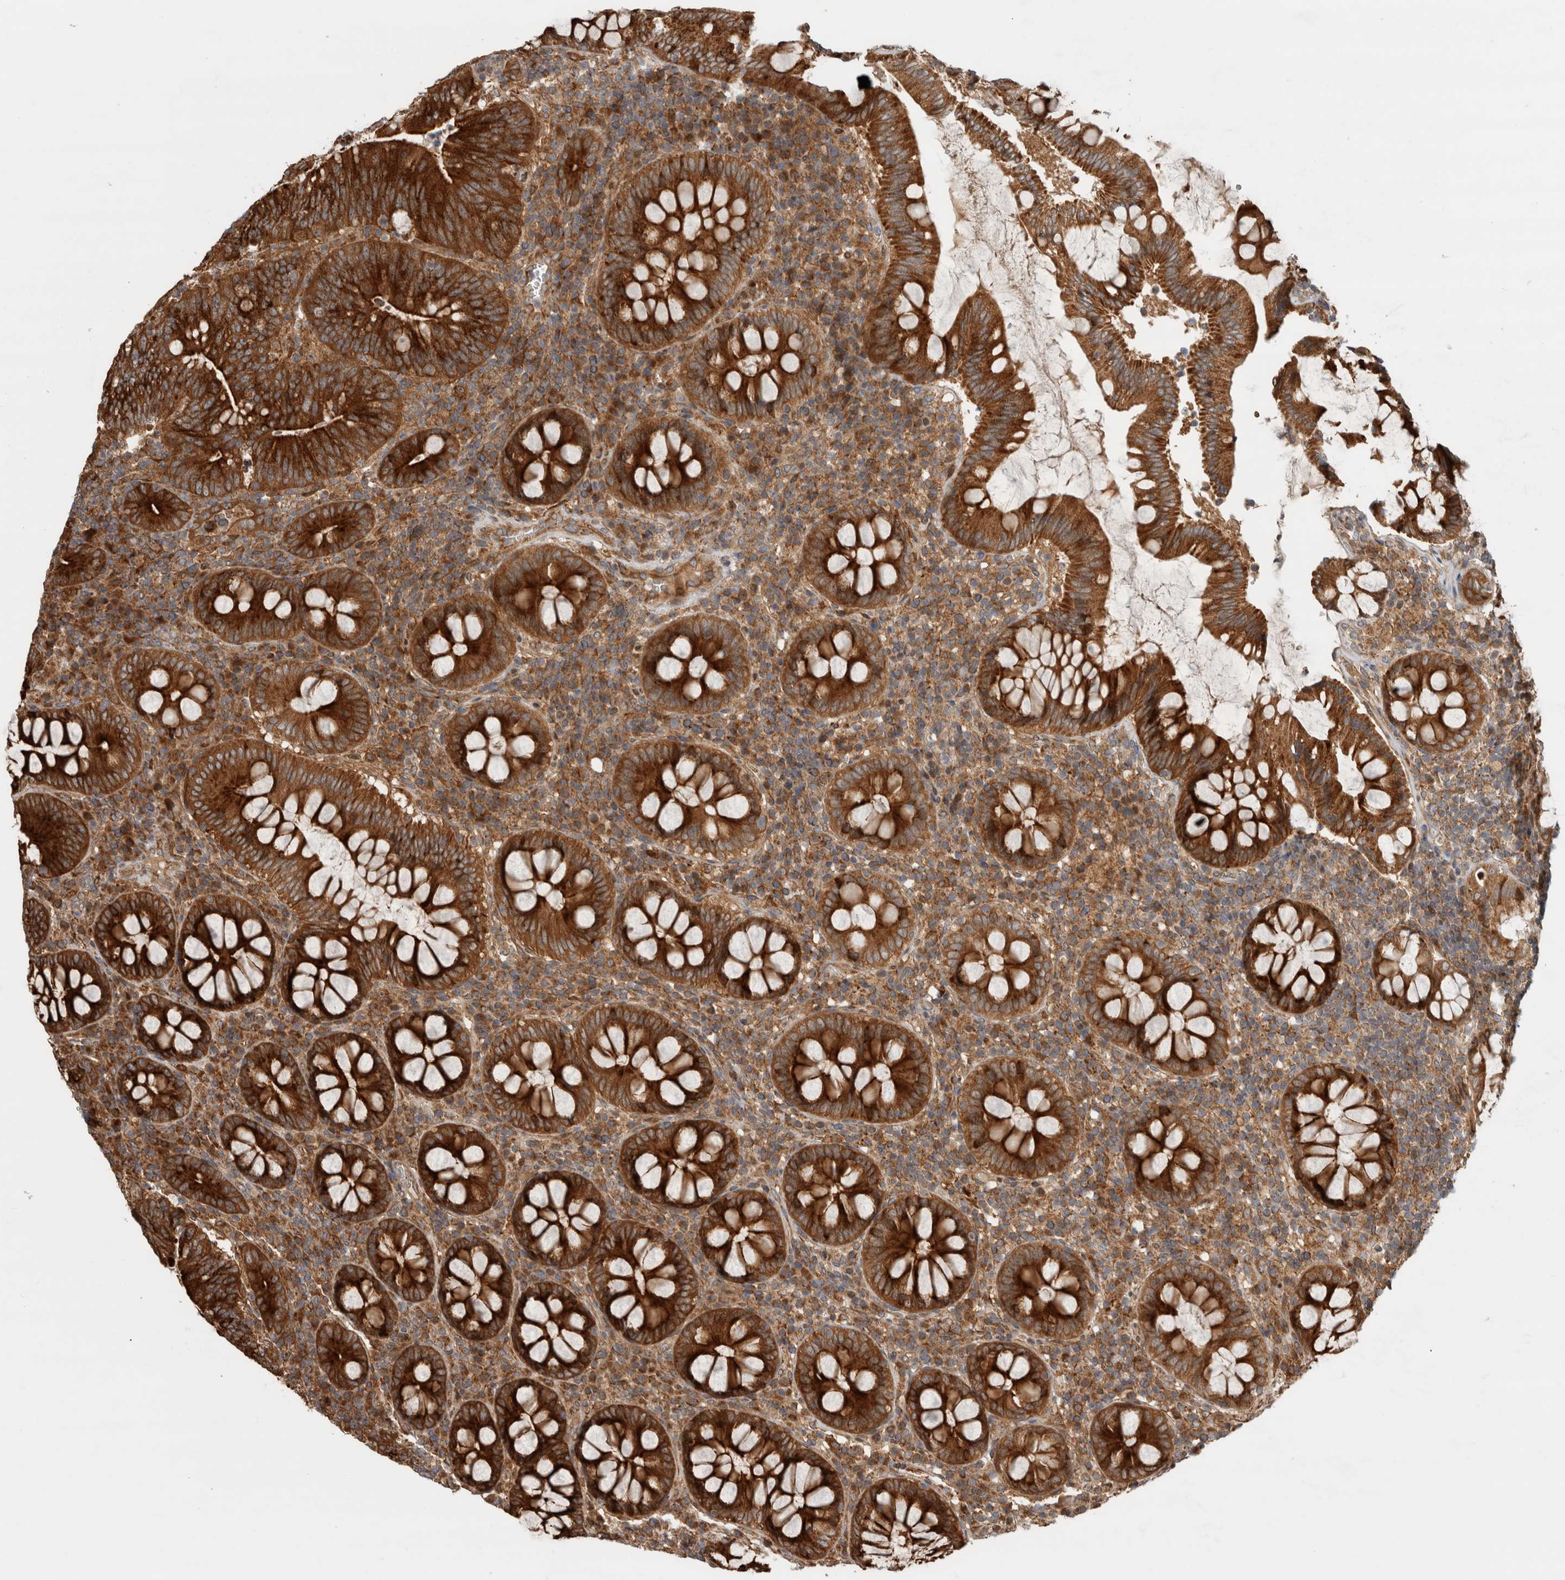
{"staining": {"intensity": "strong", "quantity": ">75%", "location": "cytoplasmic/membranous"}, "tissue": "colorectal cancer", "cell_type": "Tumor cells", "image_type": "cancer", "snomed": [{"axis": "morphology", "description": "Adenocarcinoma, NOS"}, {"axis": "topography", "description": "Colon"}], "caption": "Brown immunohistochemical staining in colorectal cancer (adenocarcinoma) reveals strong cytoplasmic/membranous positivity in about >75% of tumor cells. Using DAB (3,3'-diaminobenzidine) (brown) and hematoxylin (blue) stains, captured at high magnification using brightfield microscopy.", "gene": "TUBD1", "patient": {"sex": "female", "age": 66}}